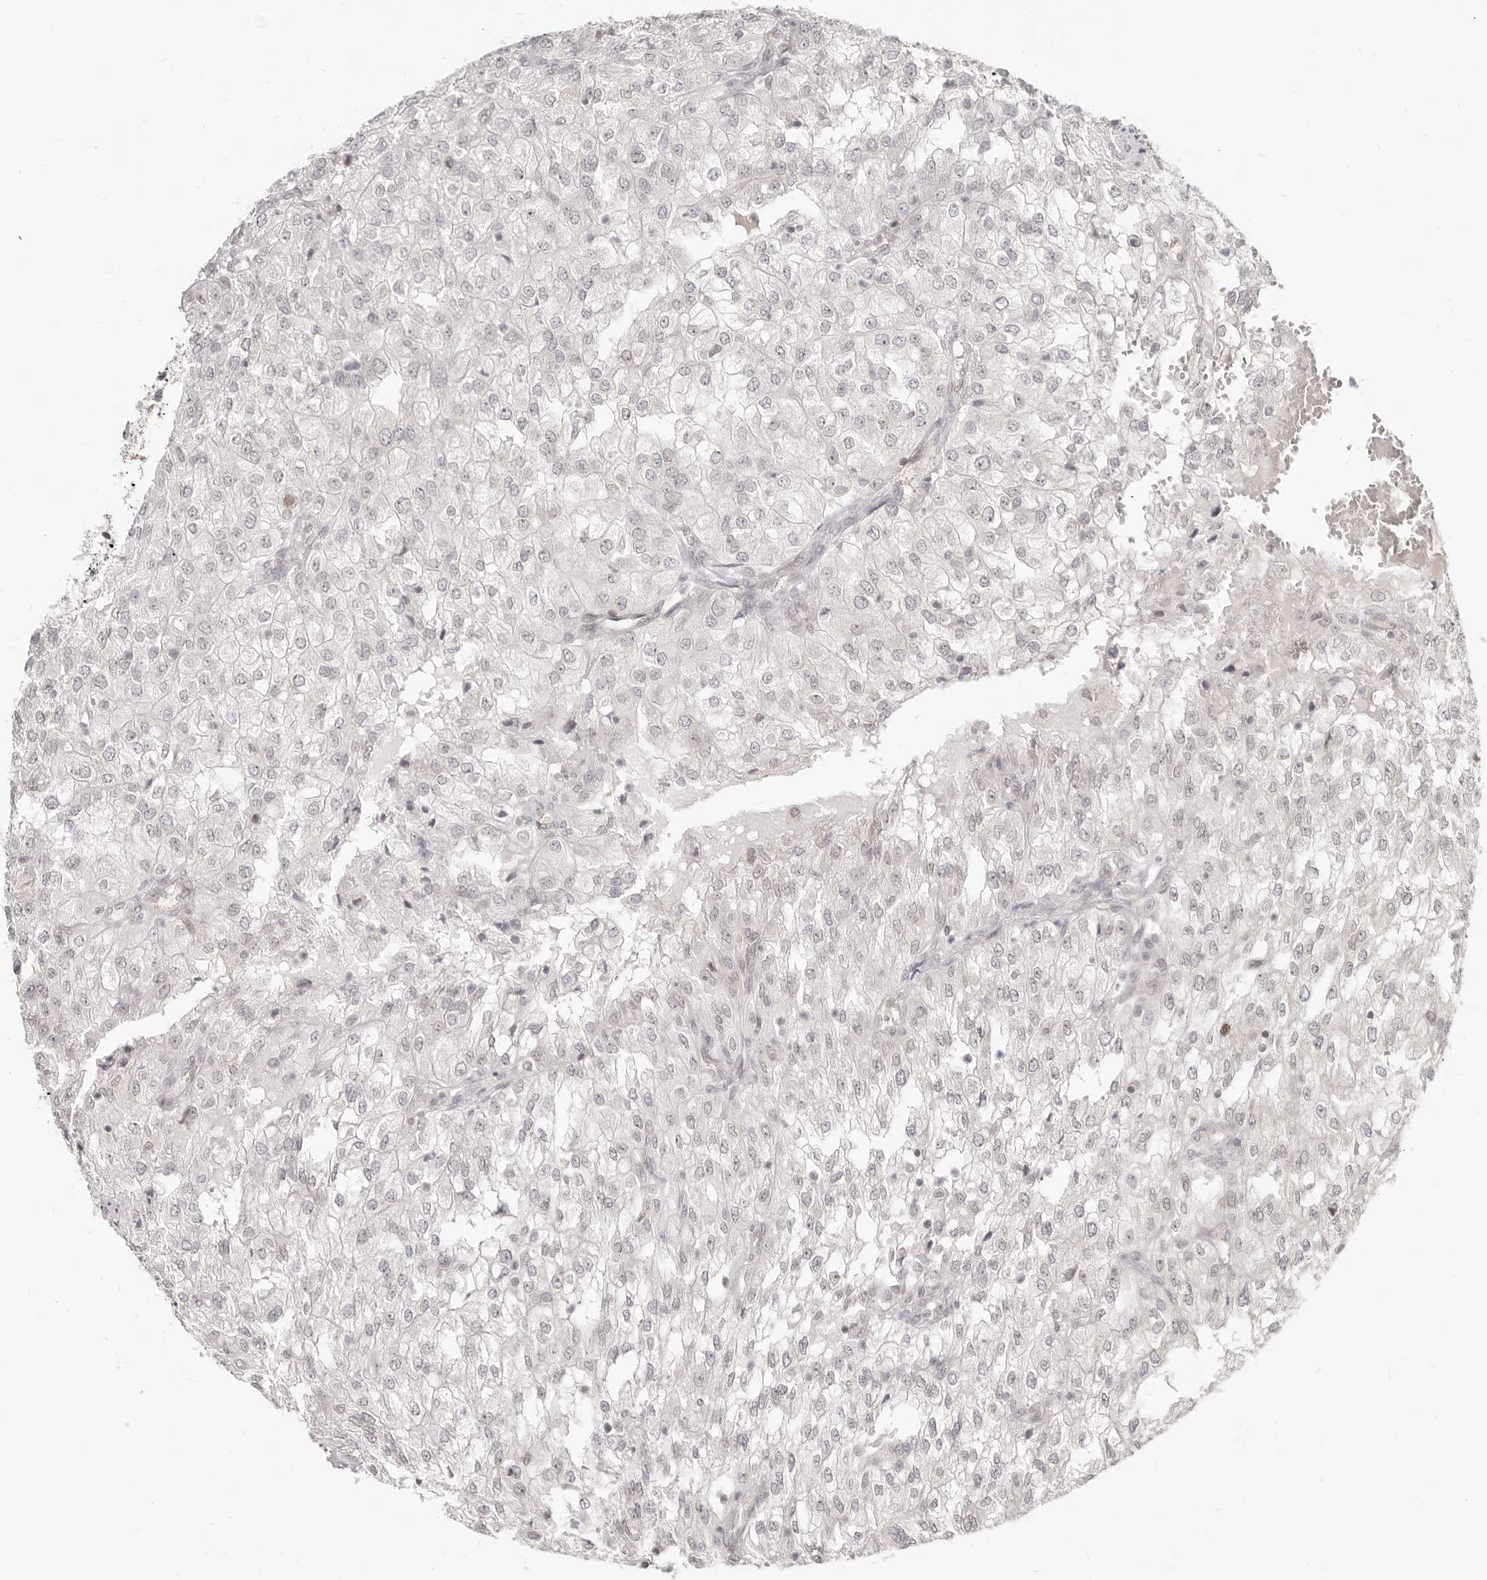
{"staining": {"intensity": "negative", "quantity": "none", "location": "none"}, "tissue": "renal cancer", "cell_type": "Tumor cells", "image_type": "cancer", "snomed": [{"axis": "morphology", "description": "Adenocarcinoma, NOS"}, {"axis": "topography", "description": "Kidney"}], "caption": "This micrograph is of renal cancer (adenocarcinoma) stained with IHC to label a protein in brown with the nuclei are counter-stained blue. There is no staining in tumor cells.", "gene": "NUP153", "patient": {"sex": "female", "age": 54}}